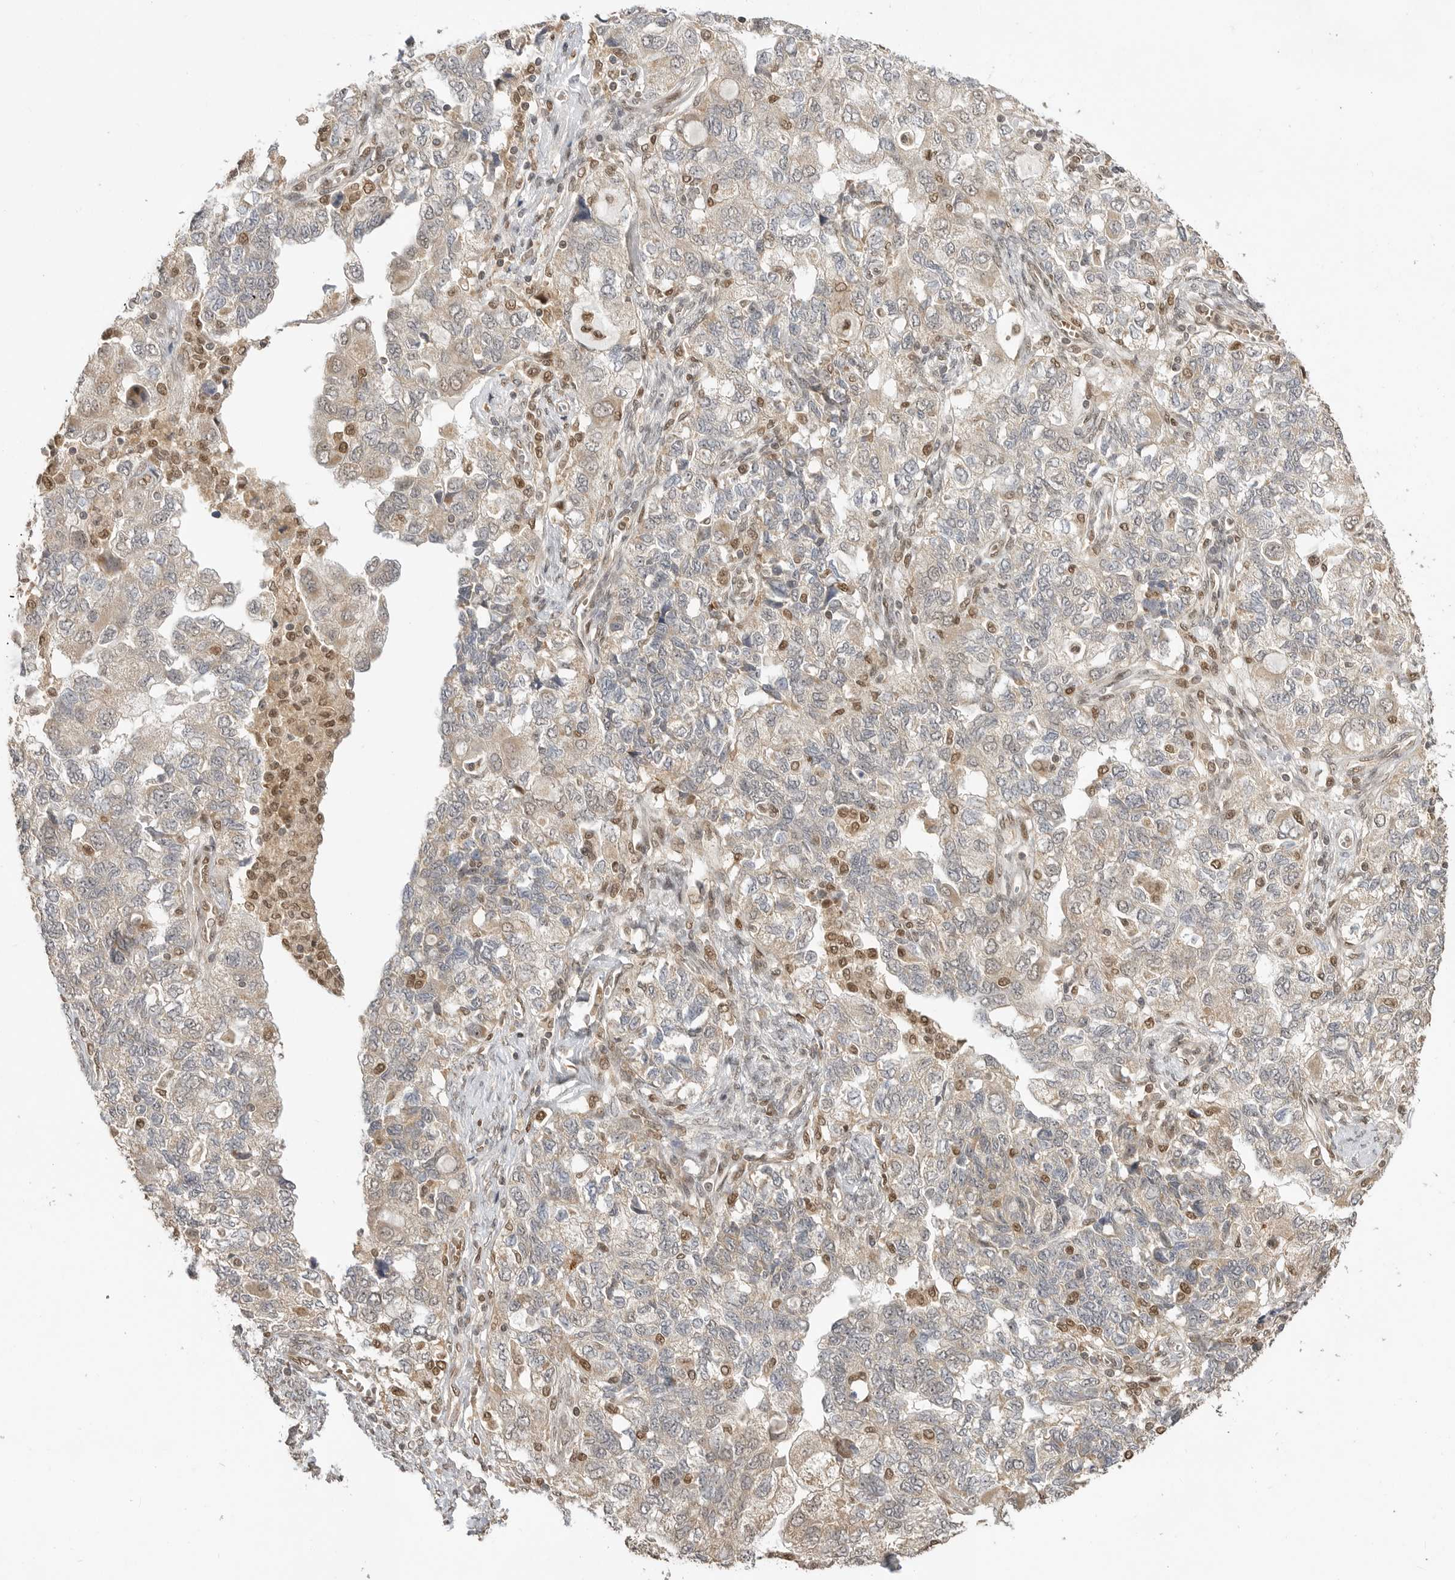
{"staining": {"intensity": "weak", "quantity": ">75%", "location": "cytoplasmic/membranous"}, "tissue": "ovarian cancer", "cell_type": "Tumor cells", "image_type": "cancer", "snomed": [{"axis": "morphology", "description": "Carcinoma, NOS"}, {"axis": "morphology", "description": "Cystadenocarcinoma, serous, NOS"}, {"axis": "topography", "description": "Ovary"}], "caption": "Tumor cells exhibit low levels of weak cytoplasmic/membranous staining in about >75% of cells in human serous cystadenocarcinoma (ovarian).", "gene": "ALKAL1", "patient": {"sex": "female", "age": 69}}